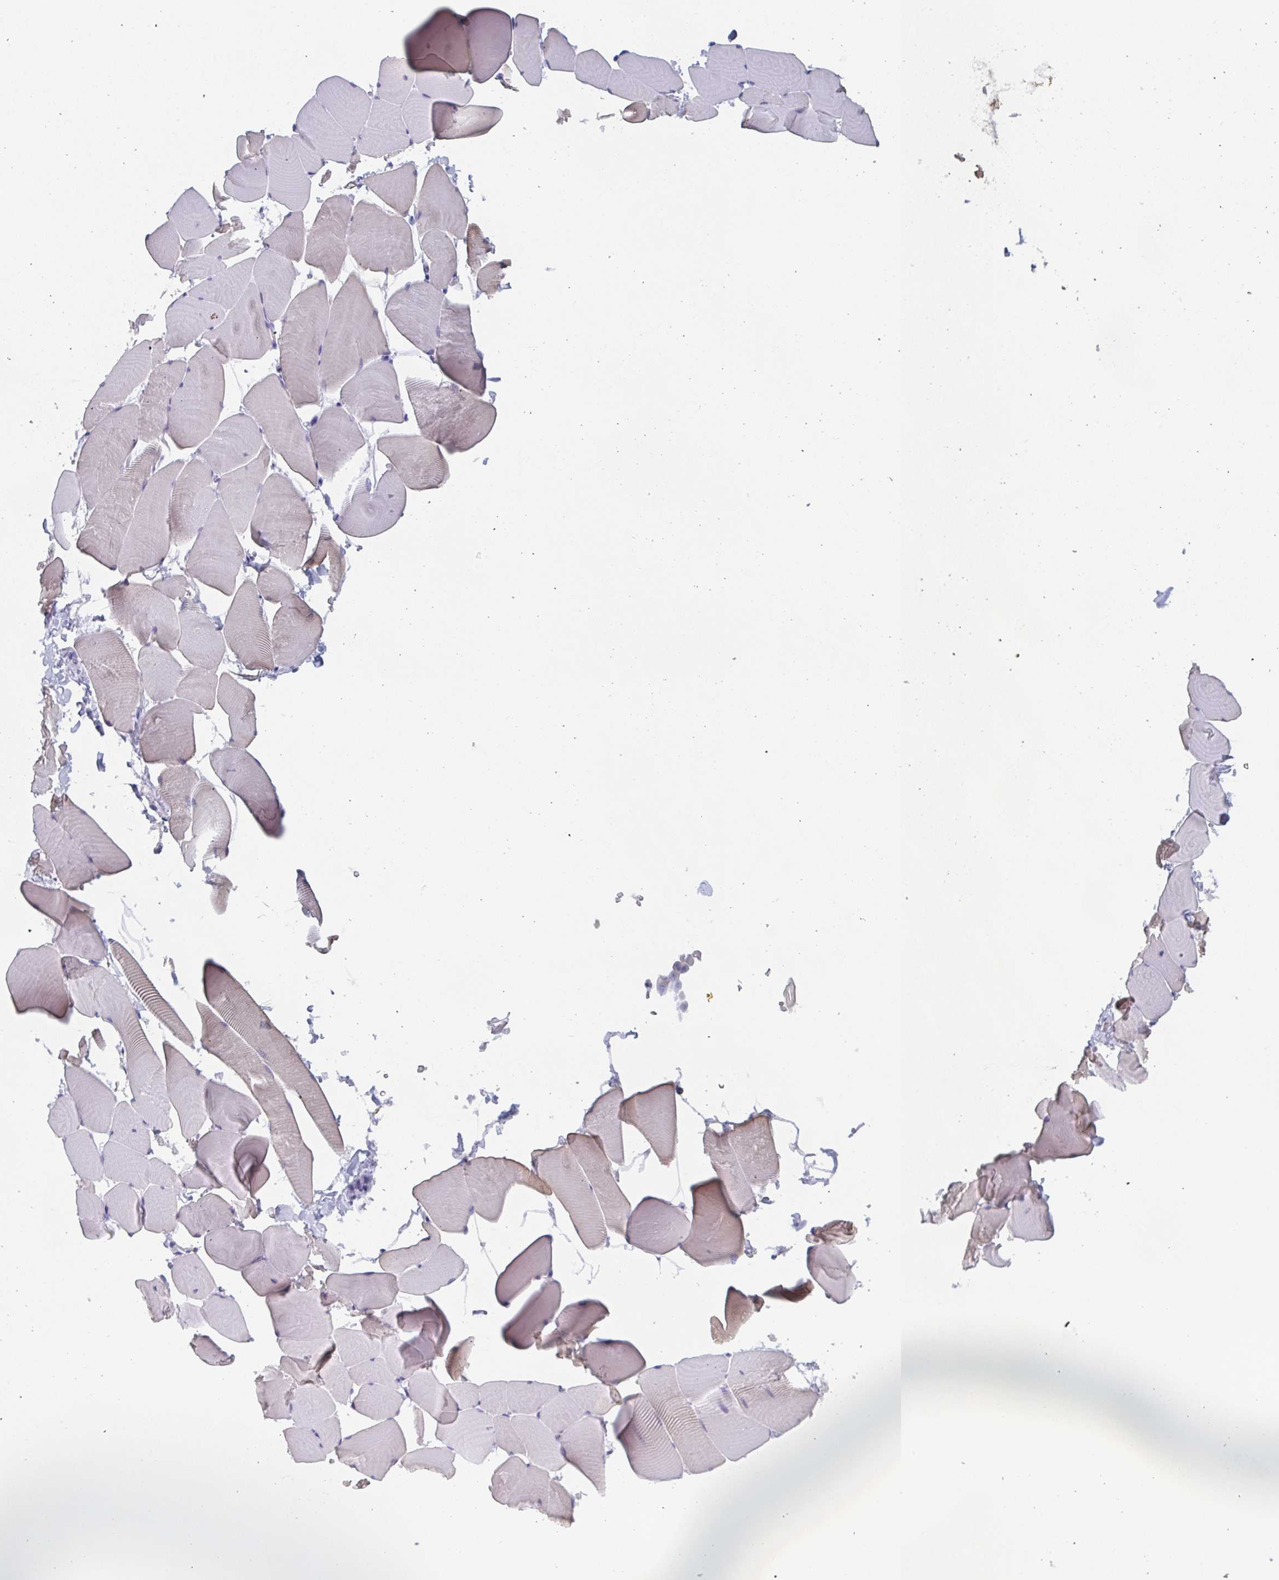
{"staining": {"intensity": "negative", "quantity": "none", "location": "none"}, "tissue": "skeletal muscle", "cell_type": "Myocytes", "image_type": "normal", "snomed": [{"axis": "morphology", "description": "Normal tissue, NOS"}, {"axis": "topography", "description": "Skeletal muscle"}], "caption": "This photomicrograph is of unremarkable skeletal muscle stained with immunohistochemistry to label a protein in brown with the nuclei are counter-stained blue. There is no staining in myocytes. (Immunohistochemistry (ihc), brightfield microscopy, high magnification).", "gene": "DYDC2", "patient": {"sex": "male", "age": 25}}